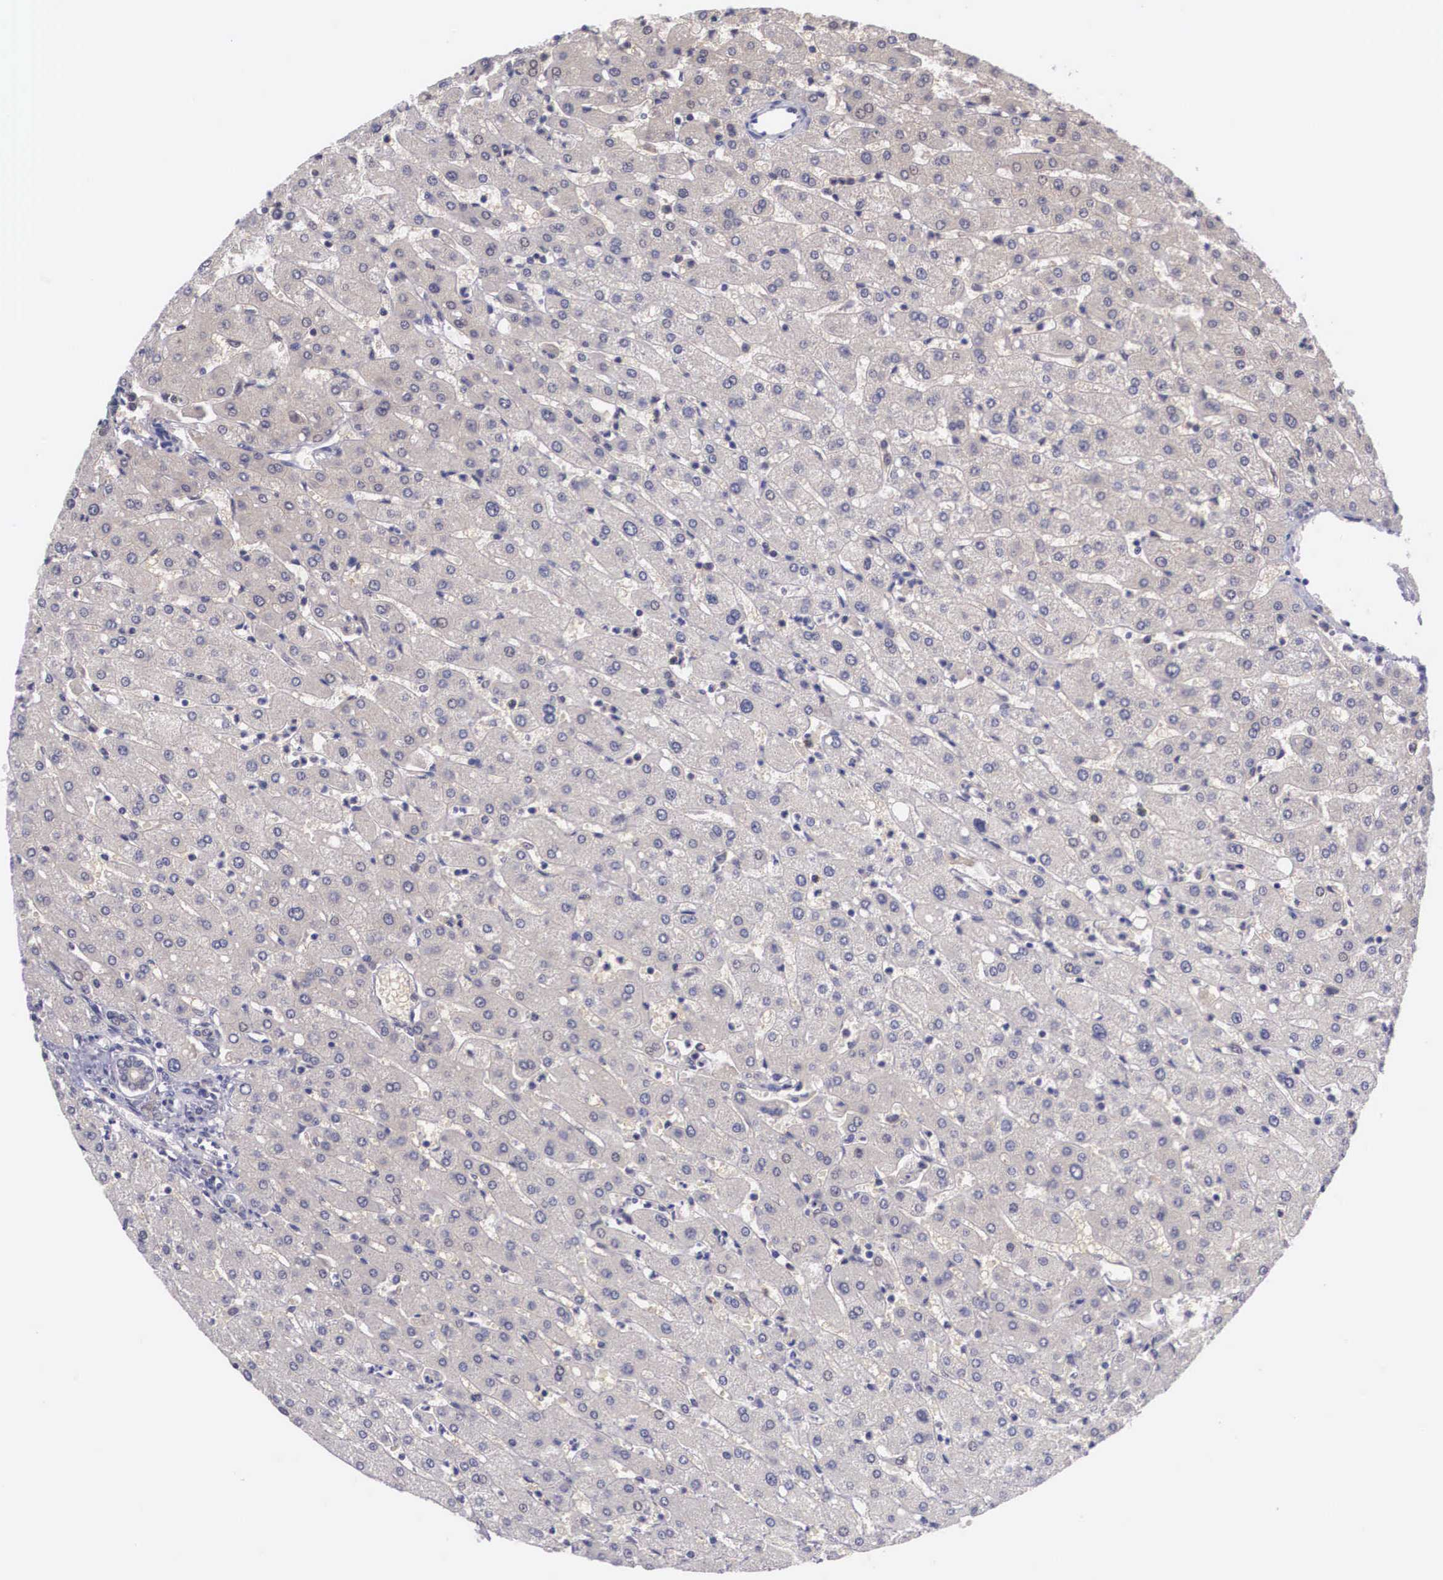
{"staining": {"intensity": "weak", "quantity": "25%-75%", "location": "cytoplasmic/membranous,nuclear"}, "tissue": "liver", "cell_type": "Cholangiocytes", "image_type": "normal", "snomed": [{"axis": "morphology", "description": "Normal tissue, NOS"}, {"axis": "topography", "description": "Liver"}], "caption": "Weak cytoplasmic/membranous,nuclear expression for a protein is appreciated in about 25%-75% of cholangiocytes of benign liver using immunohistochemistry (IHC).", "gene": "NINL", "patient": {"sex": "female", "age": 30}}